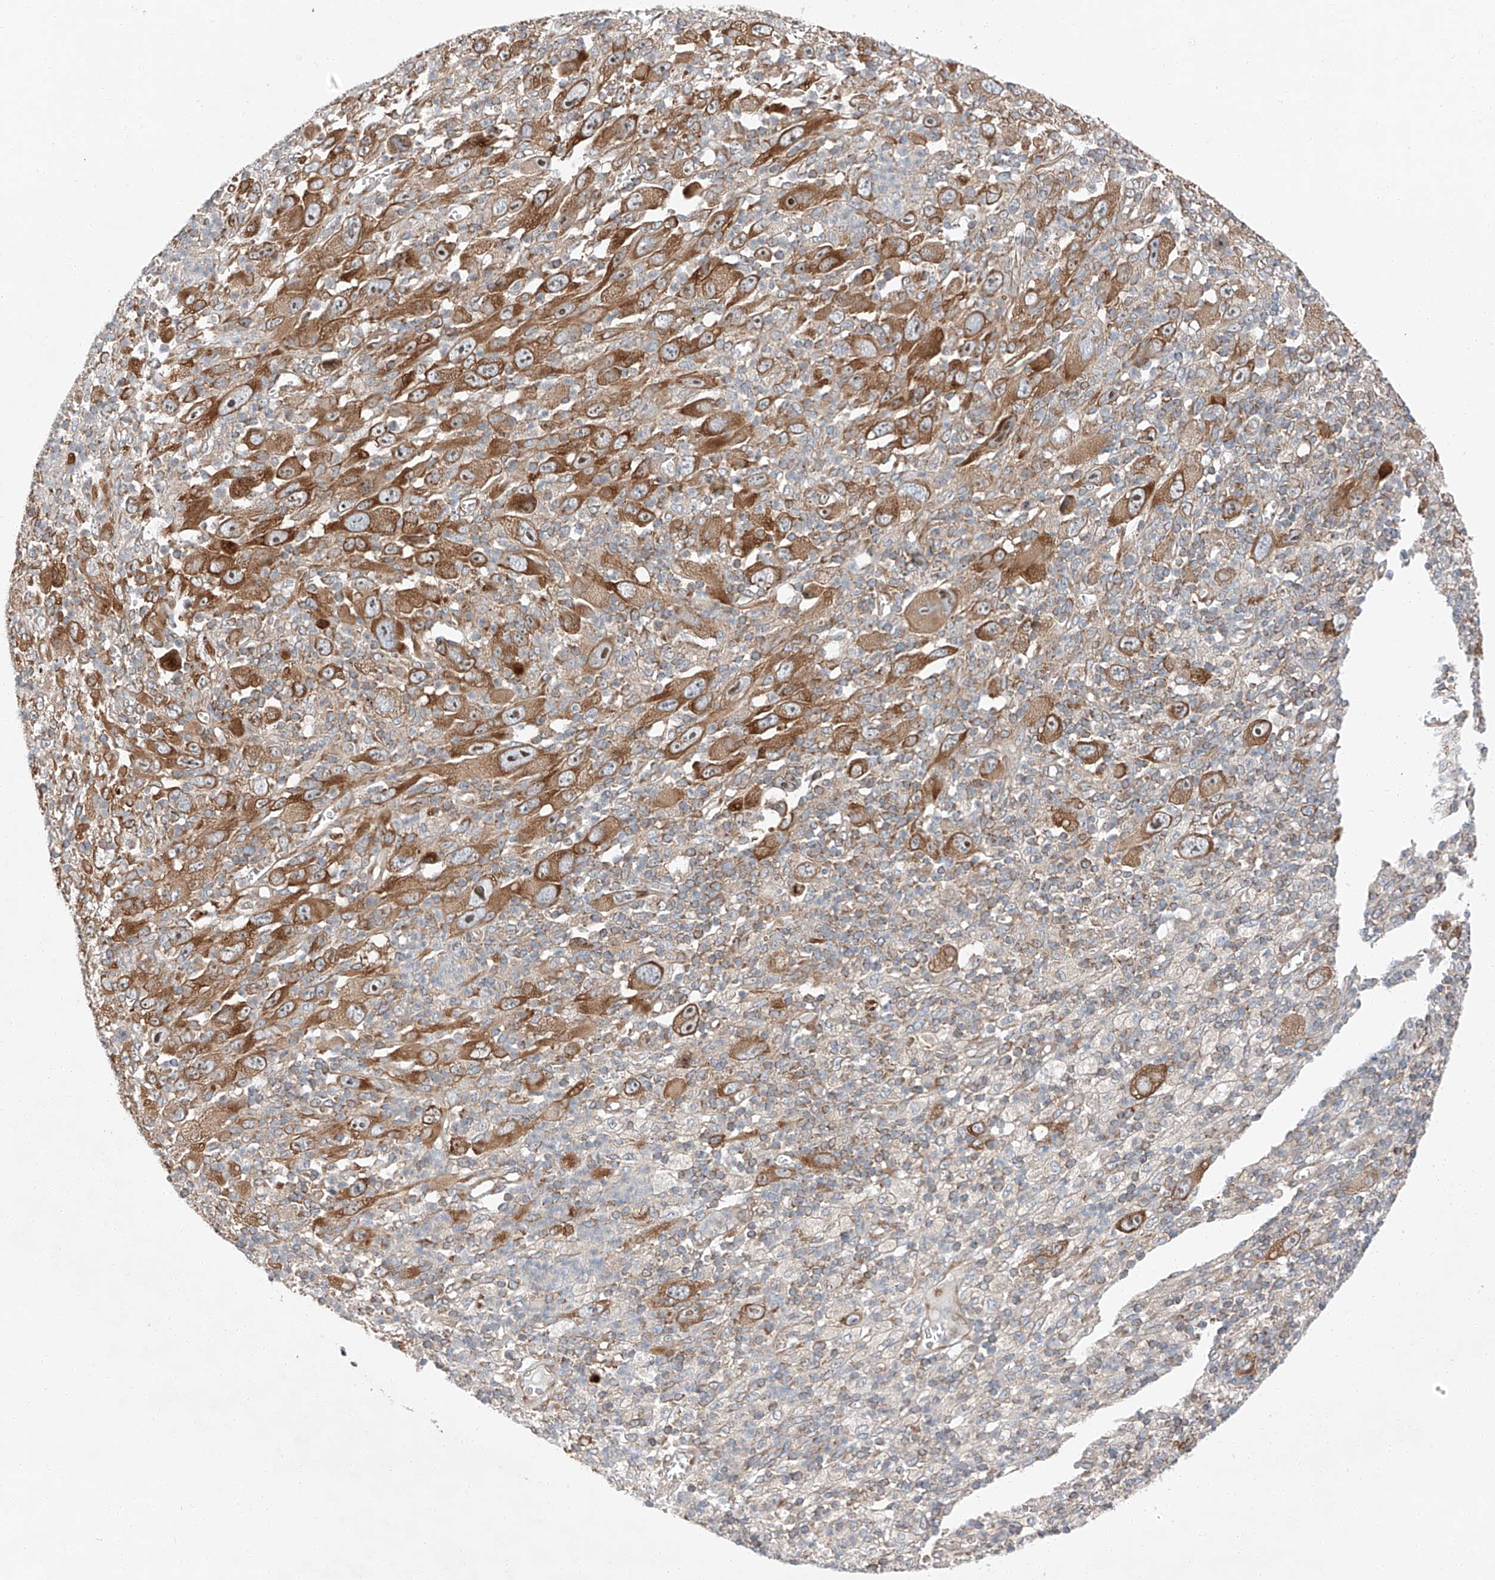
{"staining": {"intensity": "strong", "quantity": ">75%", "location": "cytoplasmic/membranous"}, "tissue": "melanoma", "cell_type": "Tumor cells", "image_type": "cancer", "snomed": [{"axis": "morphology", "description": "Malignant melanoma, Metastatic site"}, {"axis": "topography", "description": "Skin"}], "caption": "Malignant melanoma (metastatic site) was stained to show a protein in brown. There is high levels of strong cytoplasmic/membranous expression in approximately >75% of tumor cells.", "gene": "ZC3H15", "patient": {"sex": "female", "age": 56}}